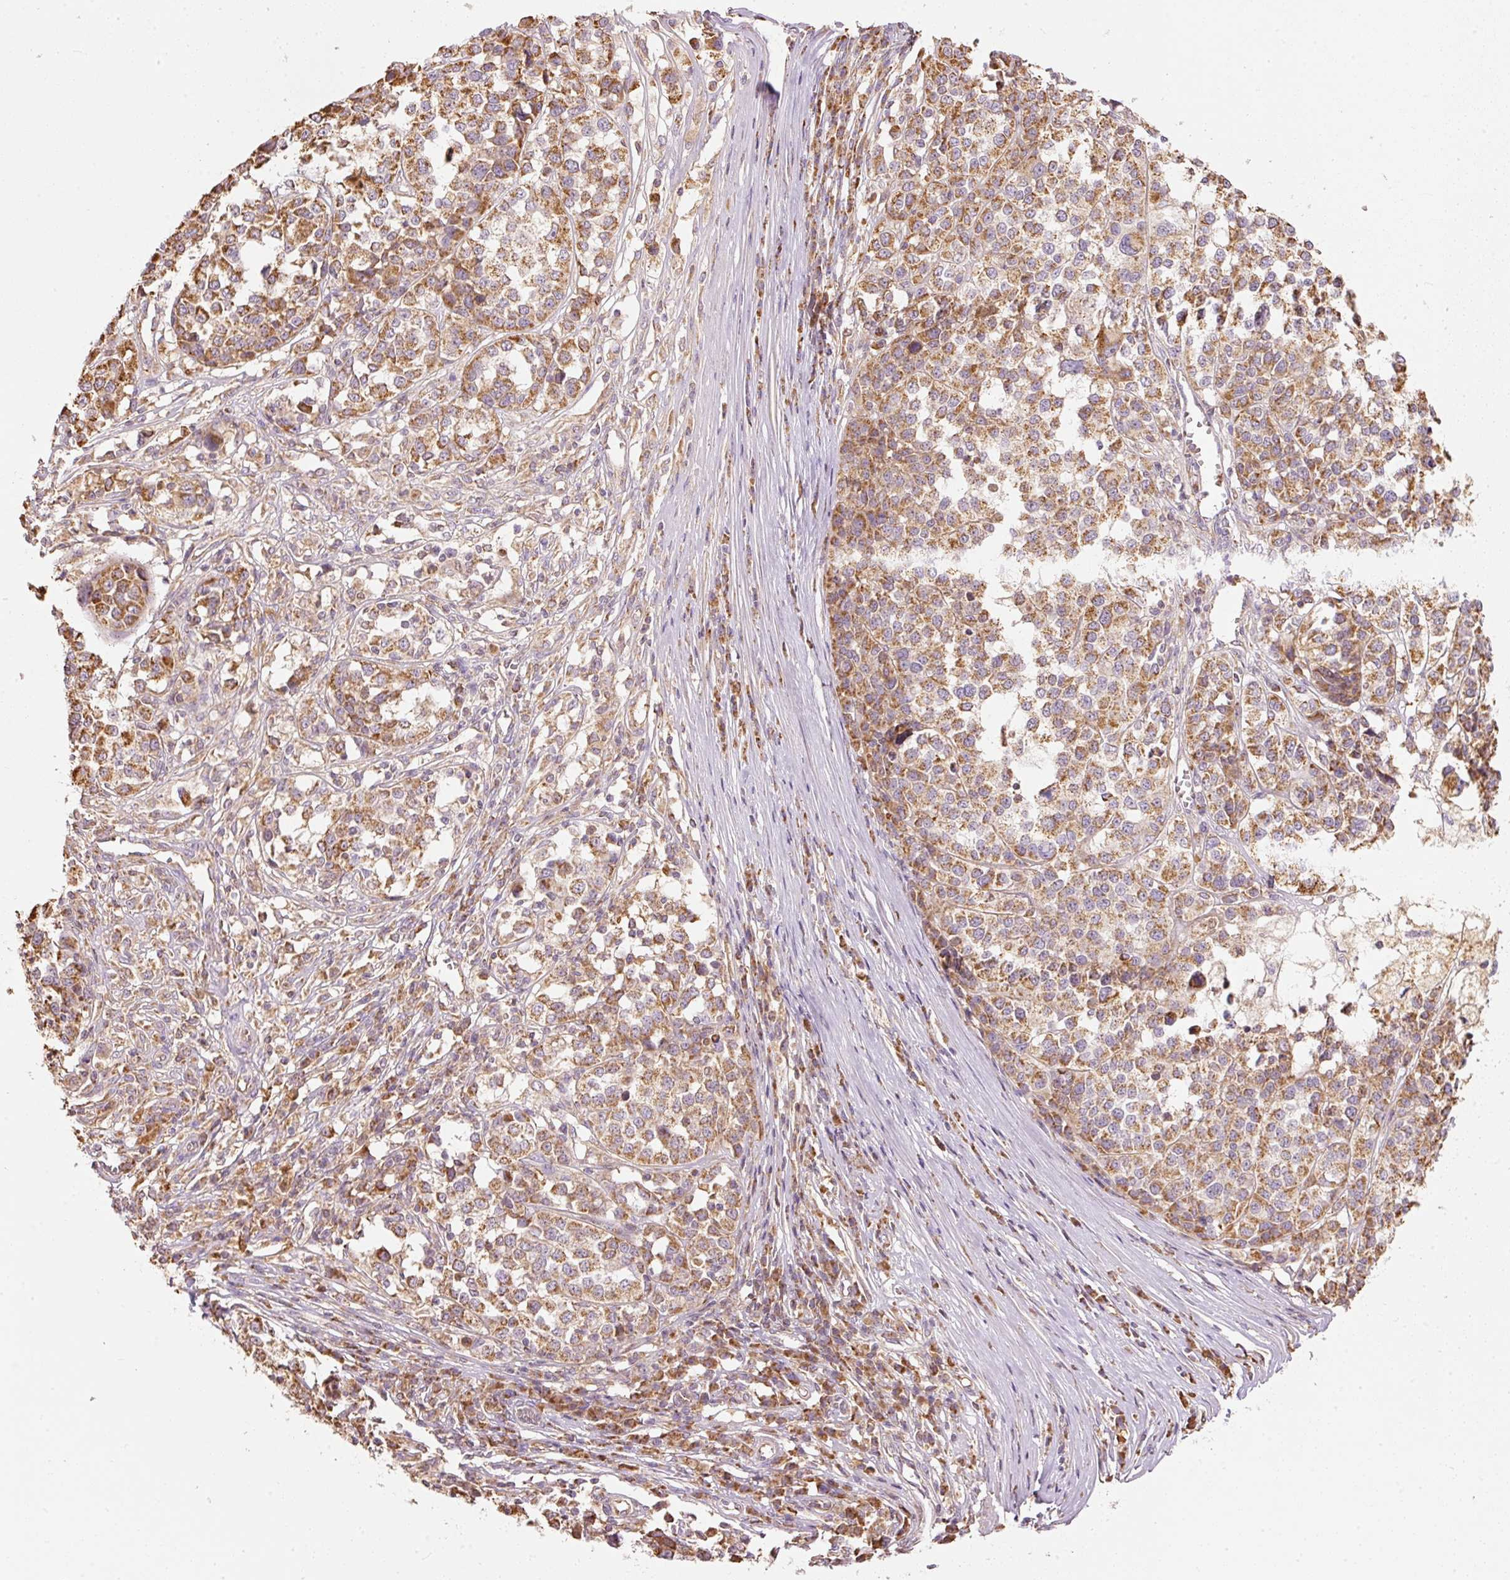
{"staining": {"intensity": "moderate", "quantity": ">75%", "location": "cytoplasmic/membranous"}, "tissue": "melanoma", "cell_type": "Tumor cells", "image_type": "cancer", "snomed": [{"axis": "morphology", "description": "Malignant melanoma, Metastatic site"}, {"axis": "topography", "description": "Lymph node"}], "caption": "This is an image of immunohistochemistry (IHC) staining of malignant melanoma (metastatic site), which shows moderate expression in the cytoplasmic/membranous of tumor cells.", "gene": "PSENEN", "patient": {"sex": "male", "age": 44}}